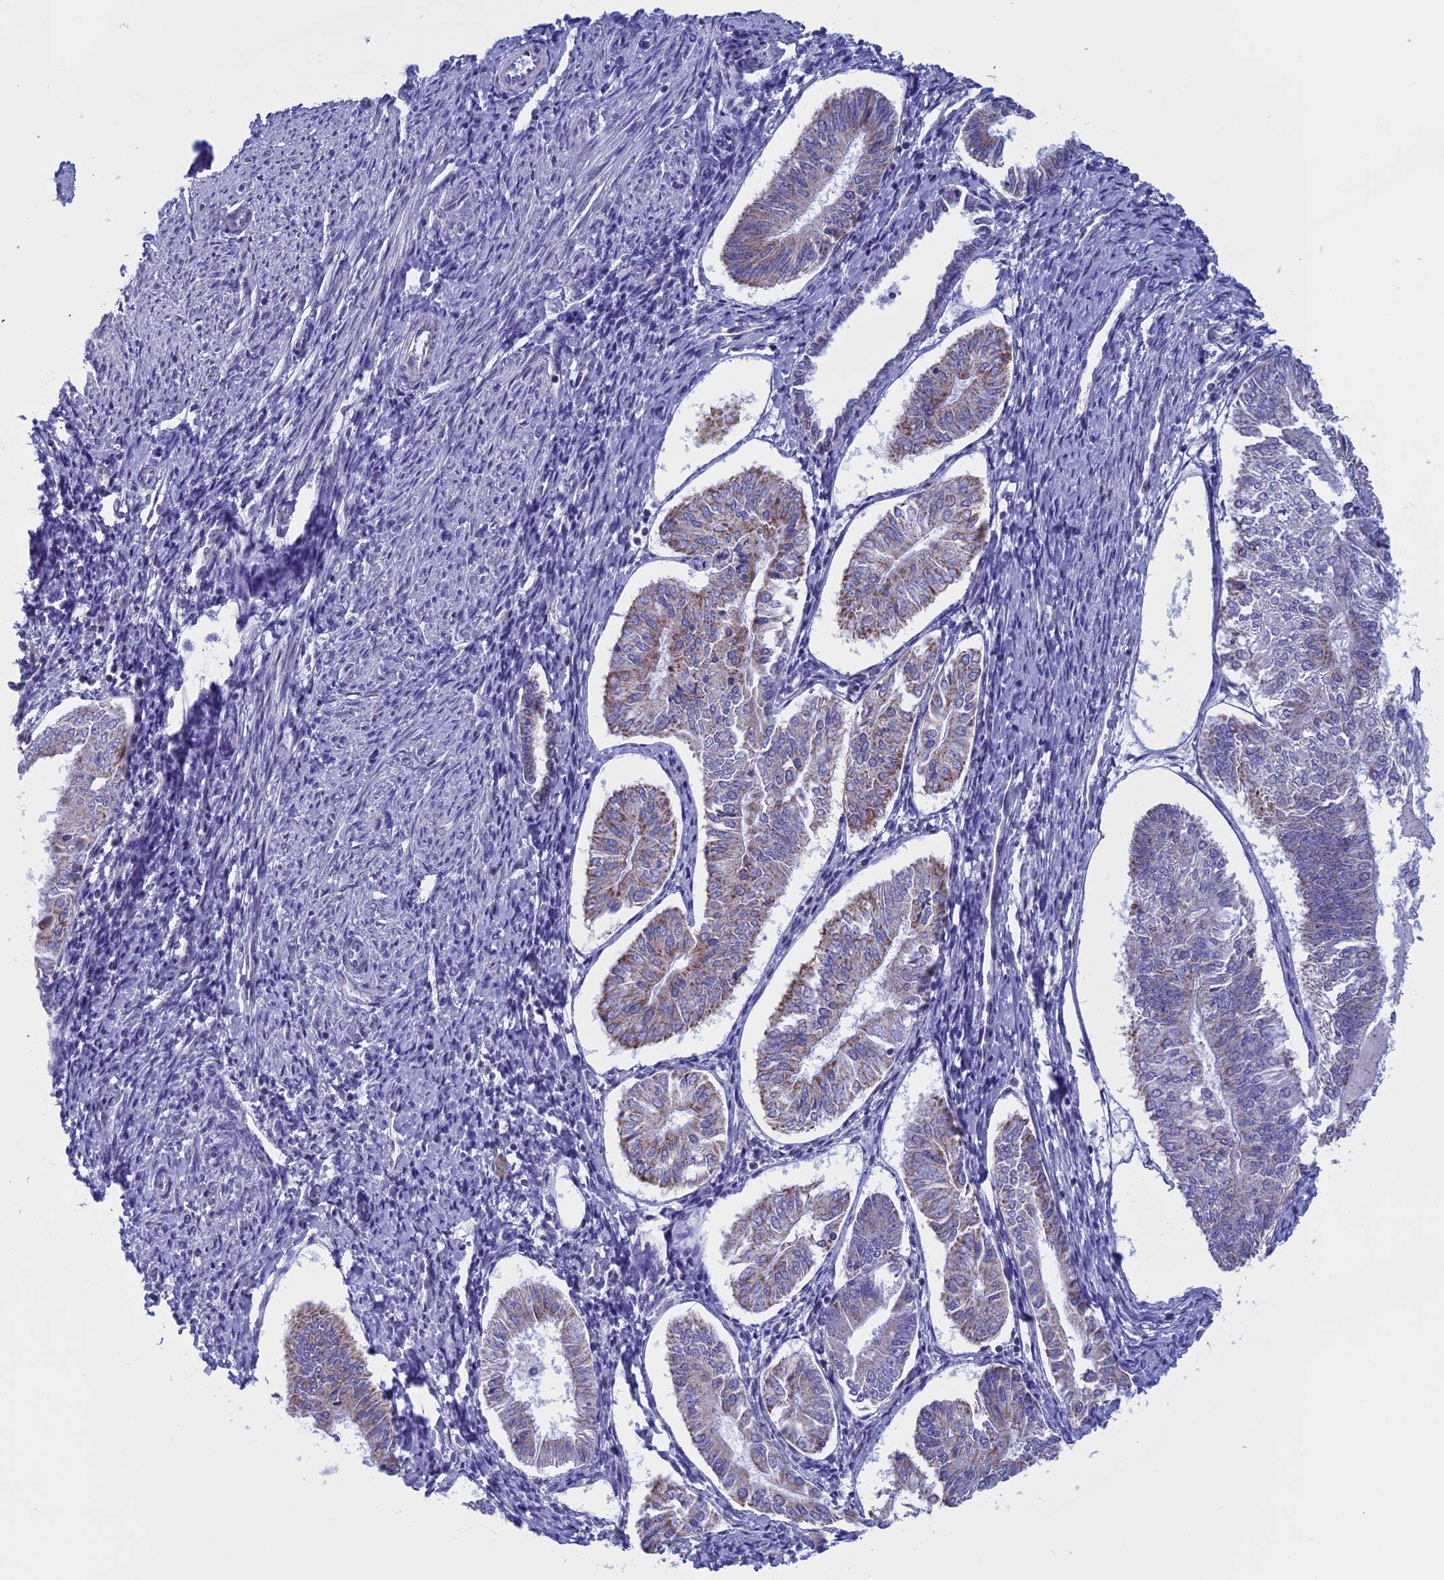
{"staining": {"intensity": "moderate", "quantity": "25%-75%", "location": "cytoplasmic/membranous"}, "tissue": "endometrial cancer", "cell_type": "Tumor cells", "image_type": "cancer", "snomed": [{"axis": "morphology", "description": "Adenocarcinoma, NOS"}, {"axis": "topography", "description": "Endometrium"}], "caption": "The photomicrograph displays a brown stain indicating the presence of a protein in the cytoplasmic/membranous of tumor cells in endometrial cancer (adenocarcinoma).", "gene": "NDUFB9", "patient": {"sex": "female", "age": 58}}